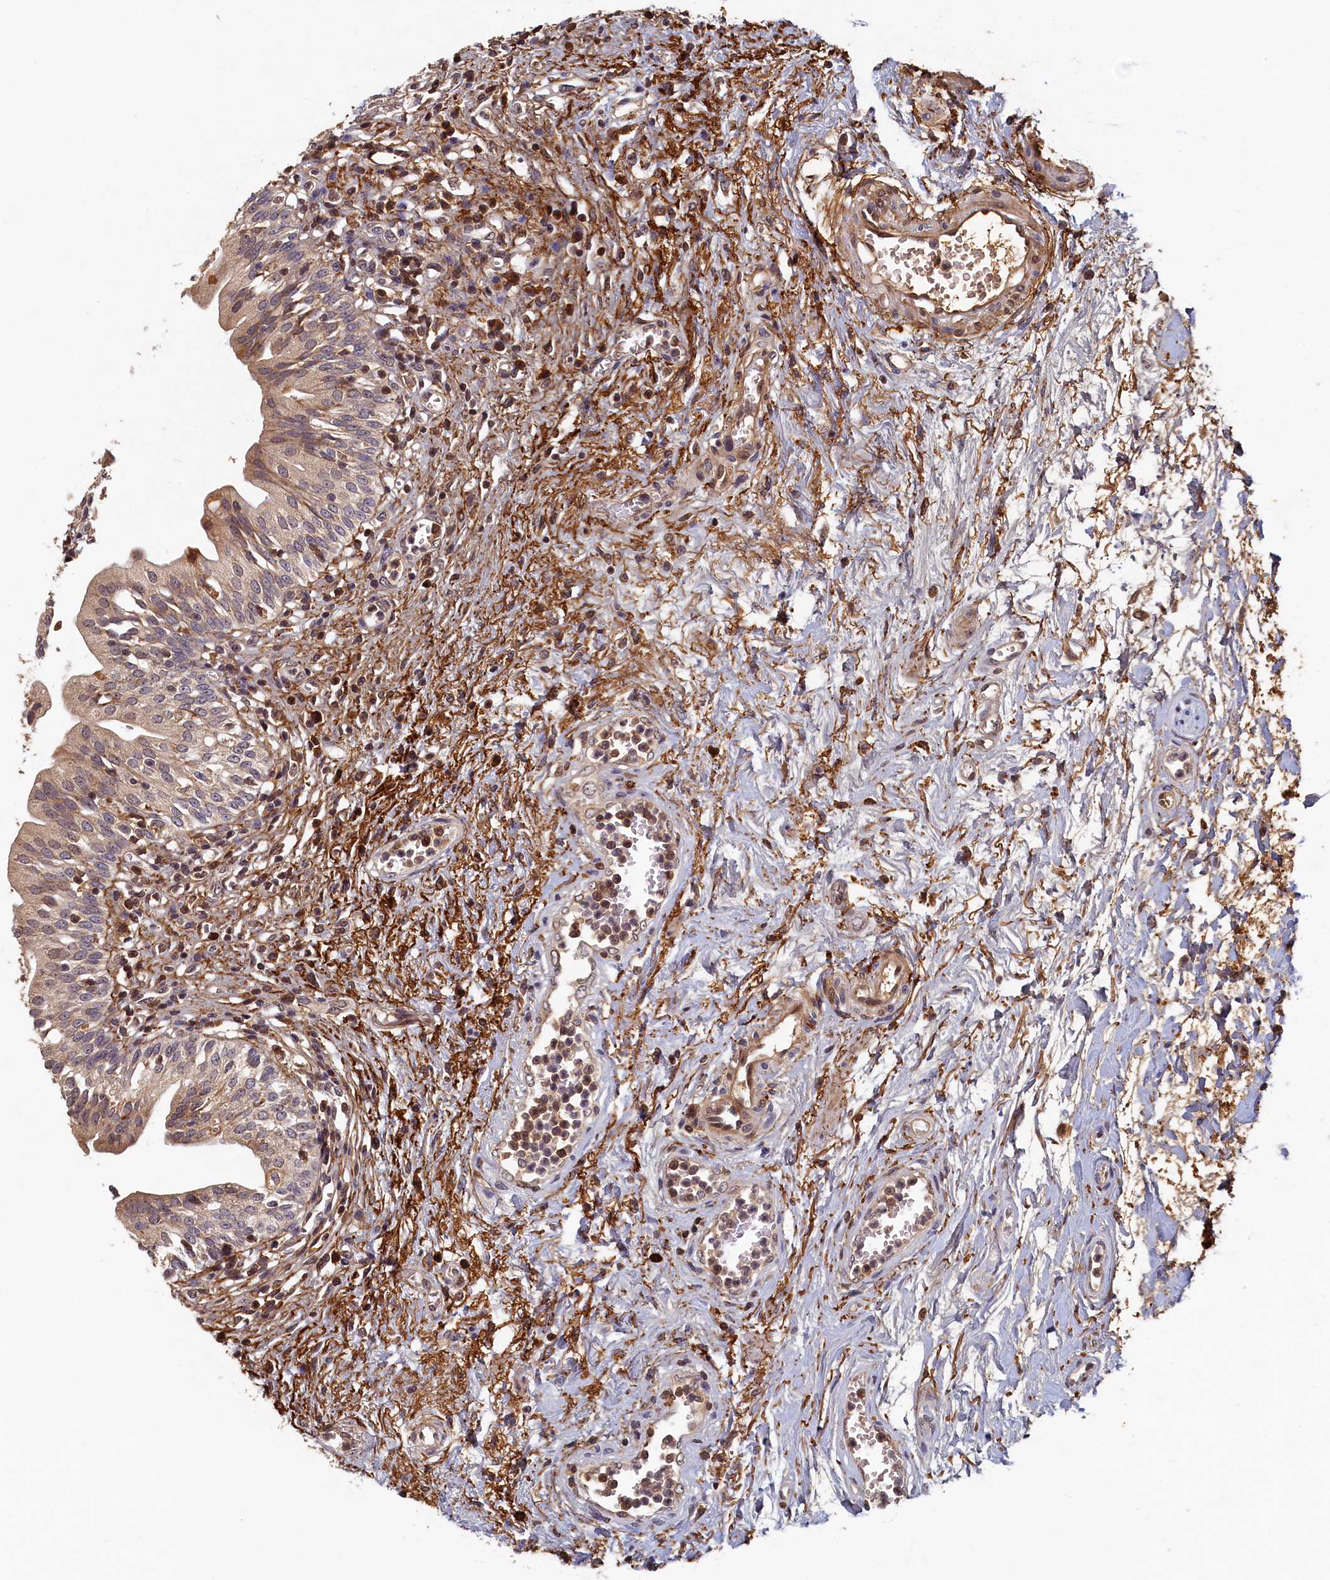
{"staining": {"intensity": "moderate", "quantity": "<25%", "location": "cytoplasmic/membranous"}, "tissue": "urinary bladder", "cell_type": "Urothelial cells", "image_type": "normal", "snomed": [{"axis": "morphology", "description": "Normal tissue, NOS"}, {"axis": "morphology", "description": "Inflammation, NOS"}, {"axis": "topography", "description": "Urinary bladder"}], "caption": "A micrograph showing moderate cytoplasmic/membranous expression in approximately <25% of urothelial cells in normal urinary bladder, as visualized by brown immunohistochemical staining.", "gene": "LCMT2", "patient": {"sex": "male", "age": 63}}